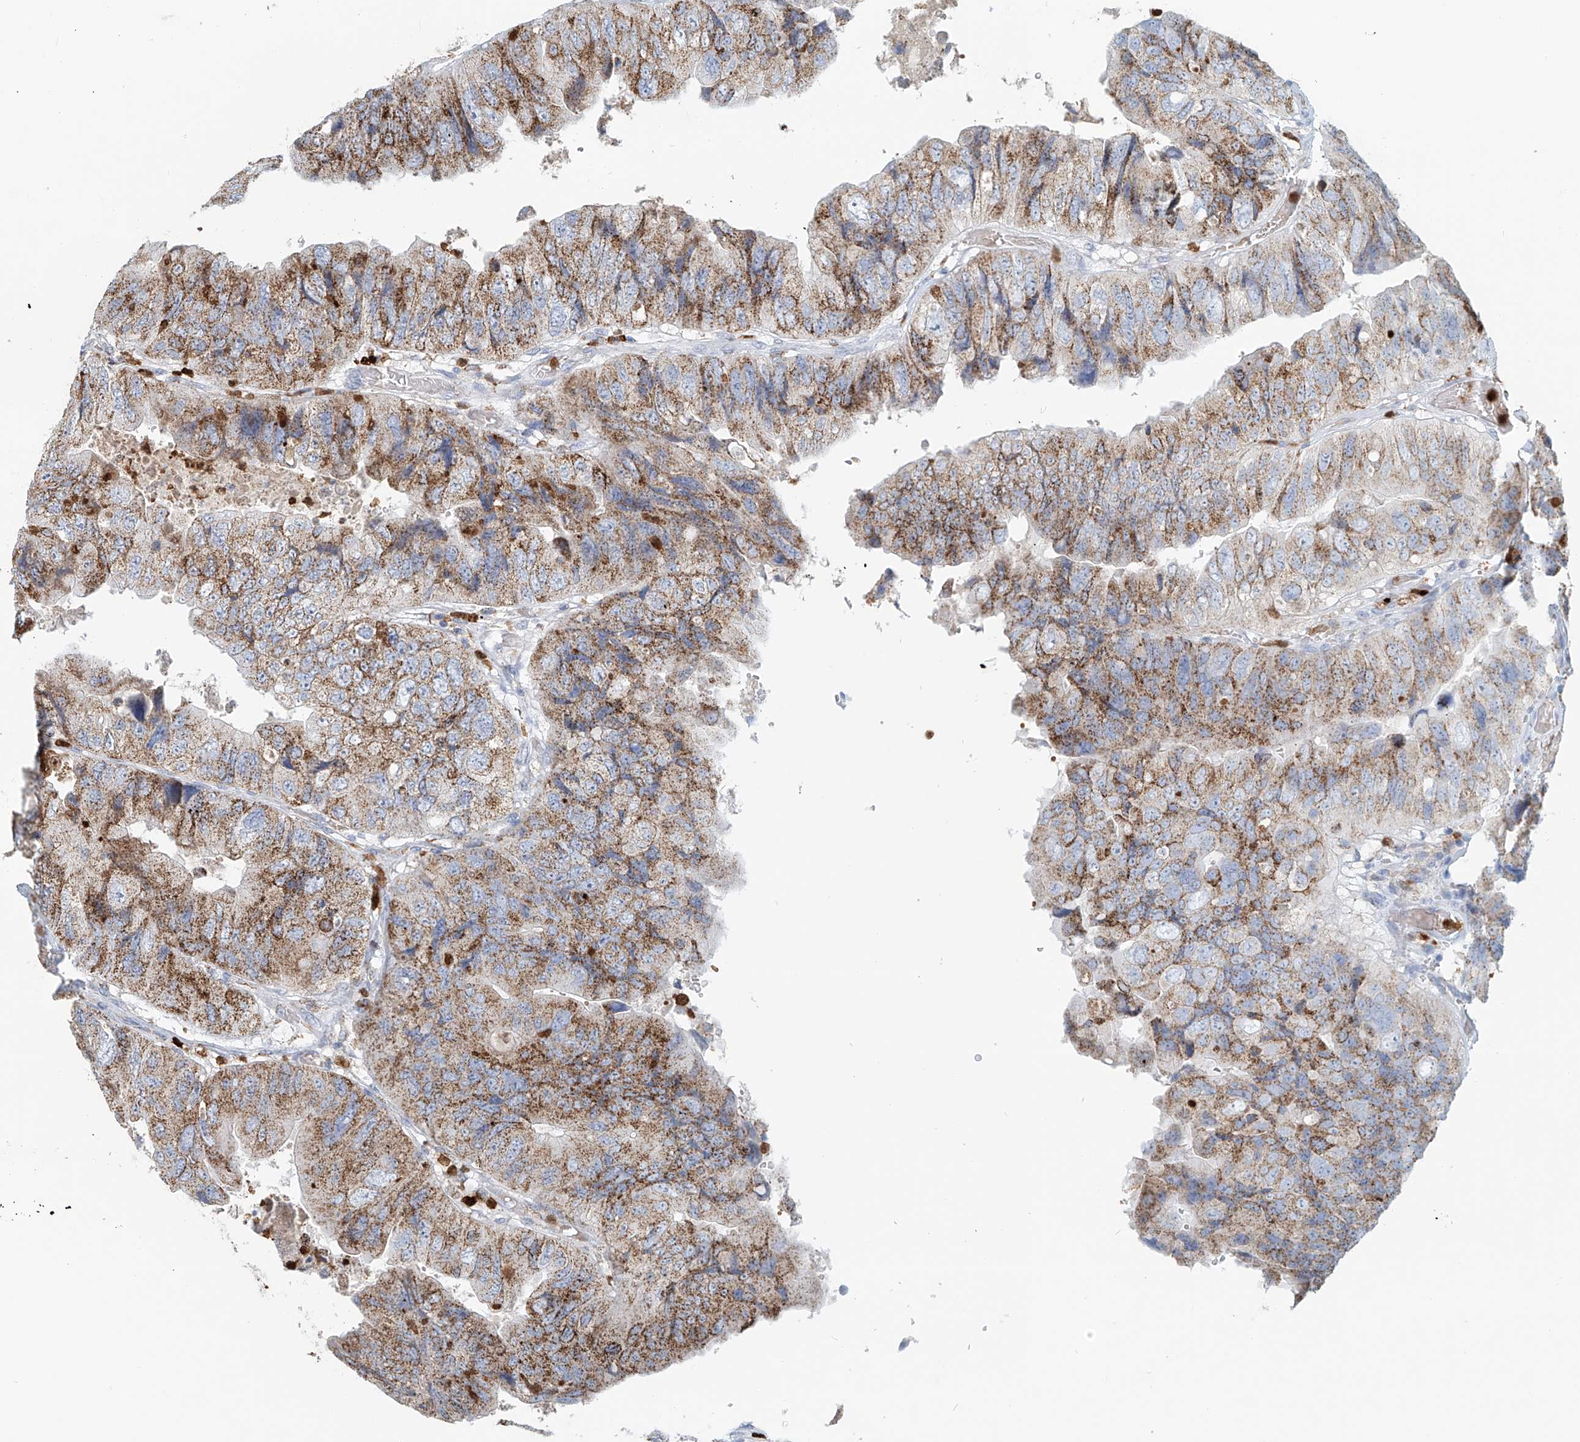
{"staining": {"intensity": "moderate", "quantity": ">75%", "location": "cytoplasmic/membranous"}, "tissue": "colorectal cancer", "cell_type": "Tumor cells", "image_type": "cancer", "snomed": [{"axis": "morphology", "description": "Adenocarcinoma, NOS"}, {"axis": "topography", "description": "Rectum"}], "caption": "Moderate cytoplasmic/membranous staining is identified in approximately >75% of tumor cells in adenocarcinoma (colorectal).", "gene": "PTPRA", "patient": {"sex": "male", "age": 63}}